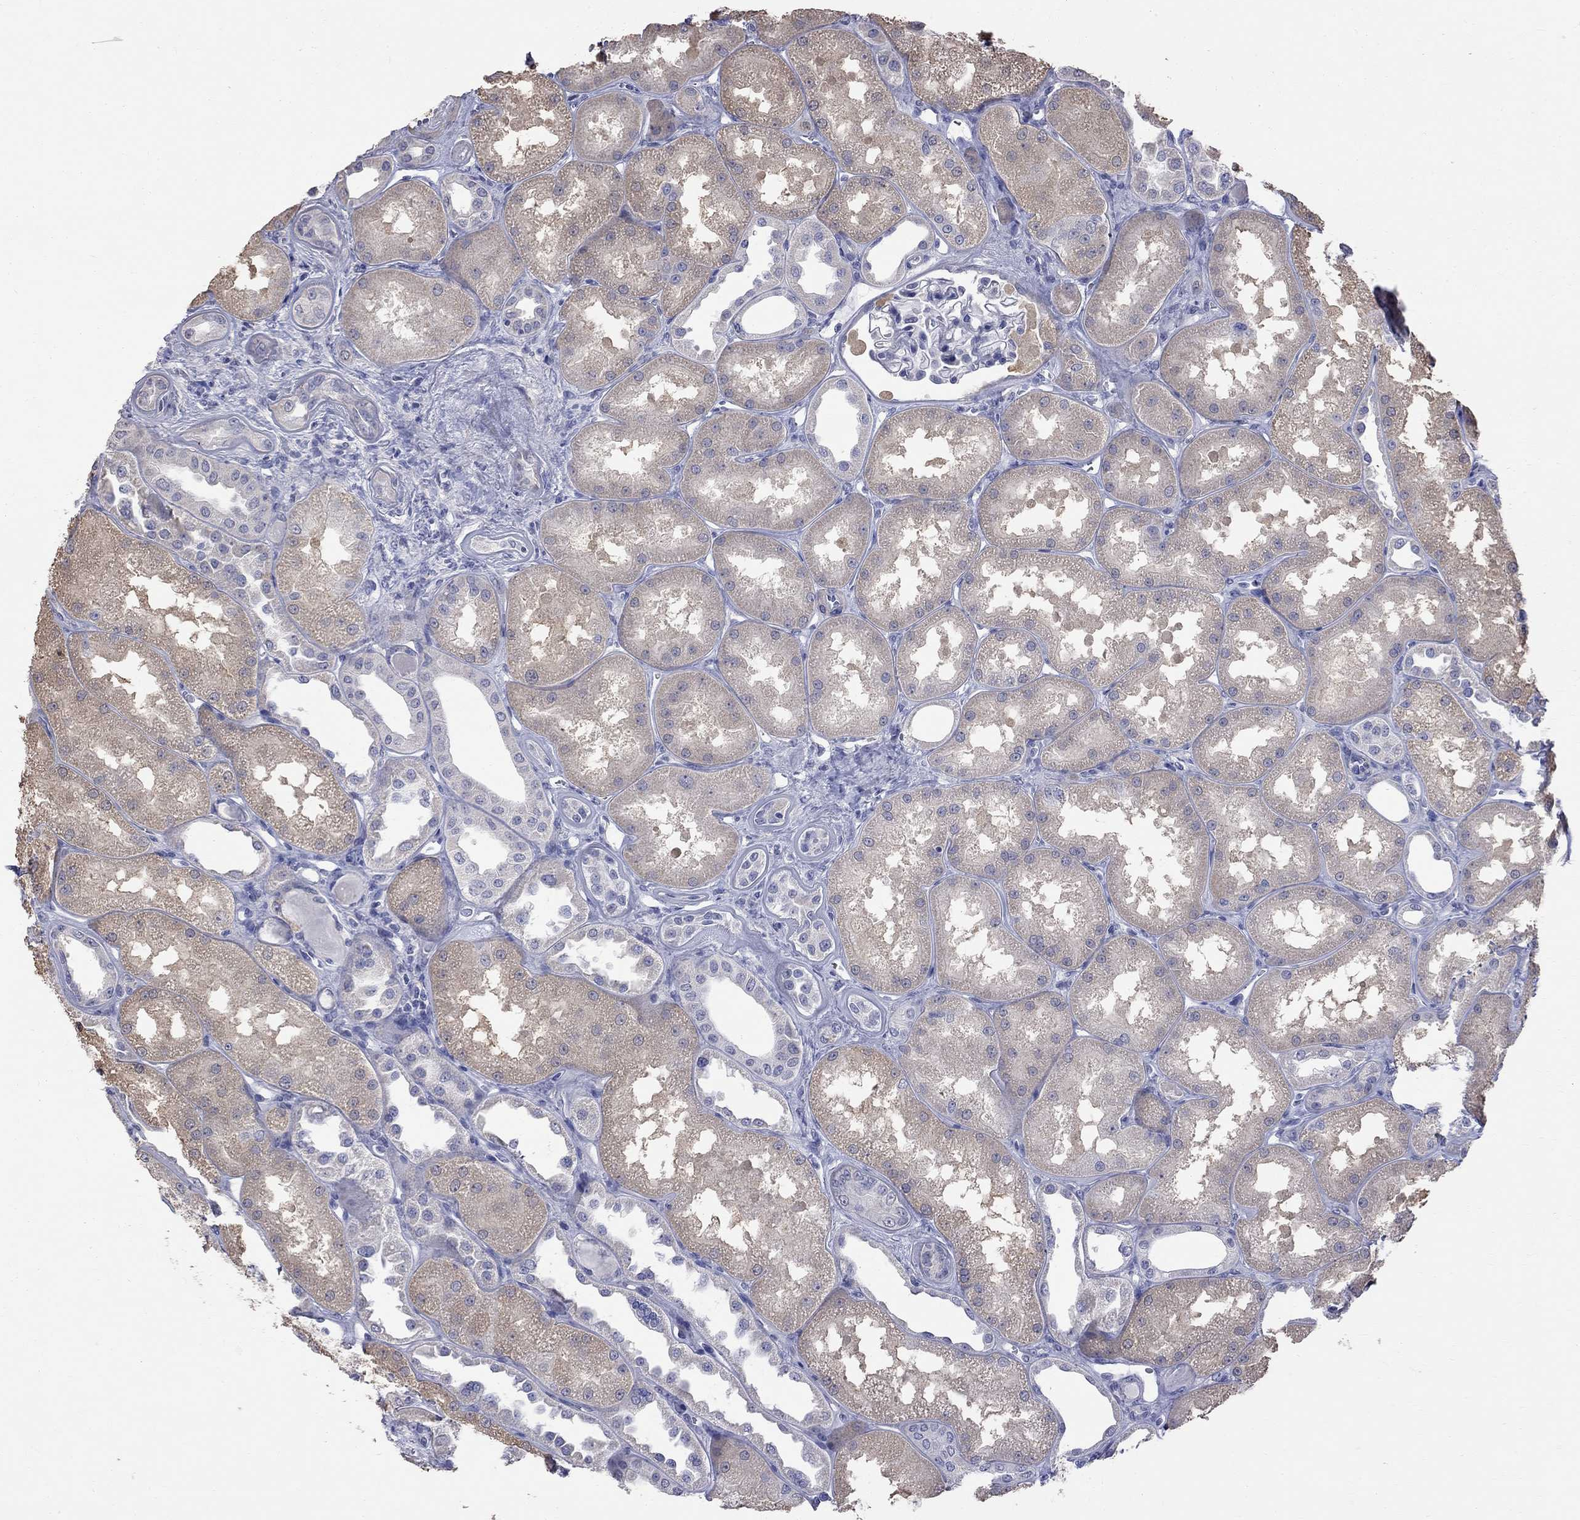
{"staining": {"intensity": "negative", "quantity": "none", "location": "none"}, "tissue": "kidney", "cell_type": "Cells in glomeruli", "image_type": "normal", "snomed": [{"axis": "morphology", "description": "Normal tissue, NOS"}, {"axis": "topography", "description": "Kidney"}], "caption": "IHC histopathology image of normal kidney stained for a protein (brown), which exhibits no staining in cells in glomeruli. (Stains: DAB IHC with hematoxylin counter stain, Microscopy: brightfield microscopy at high magnification).", "gene": "CKAP2", "patient": {"sex": "male", "age": 61}}